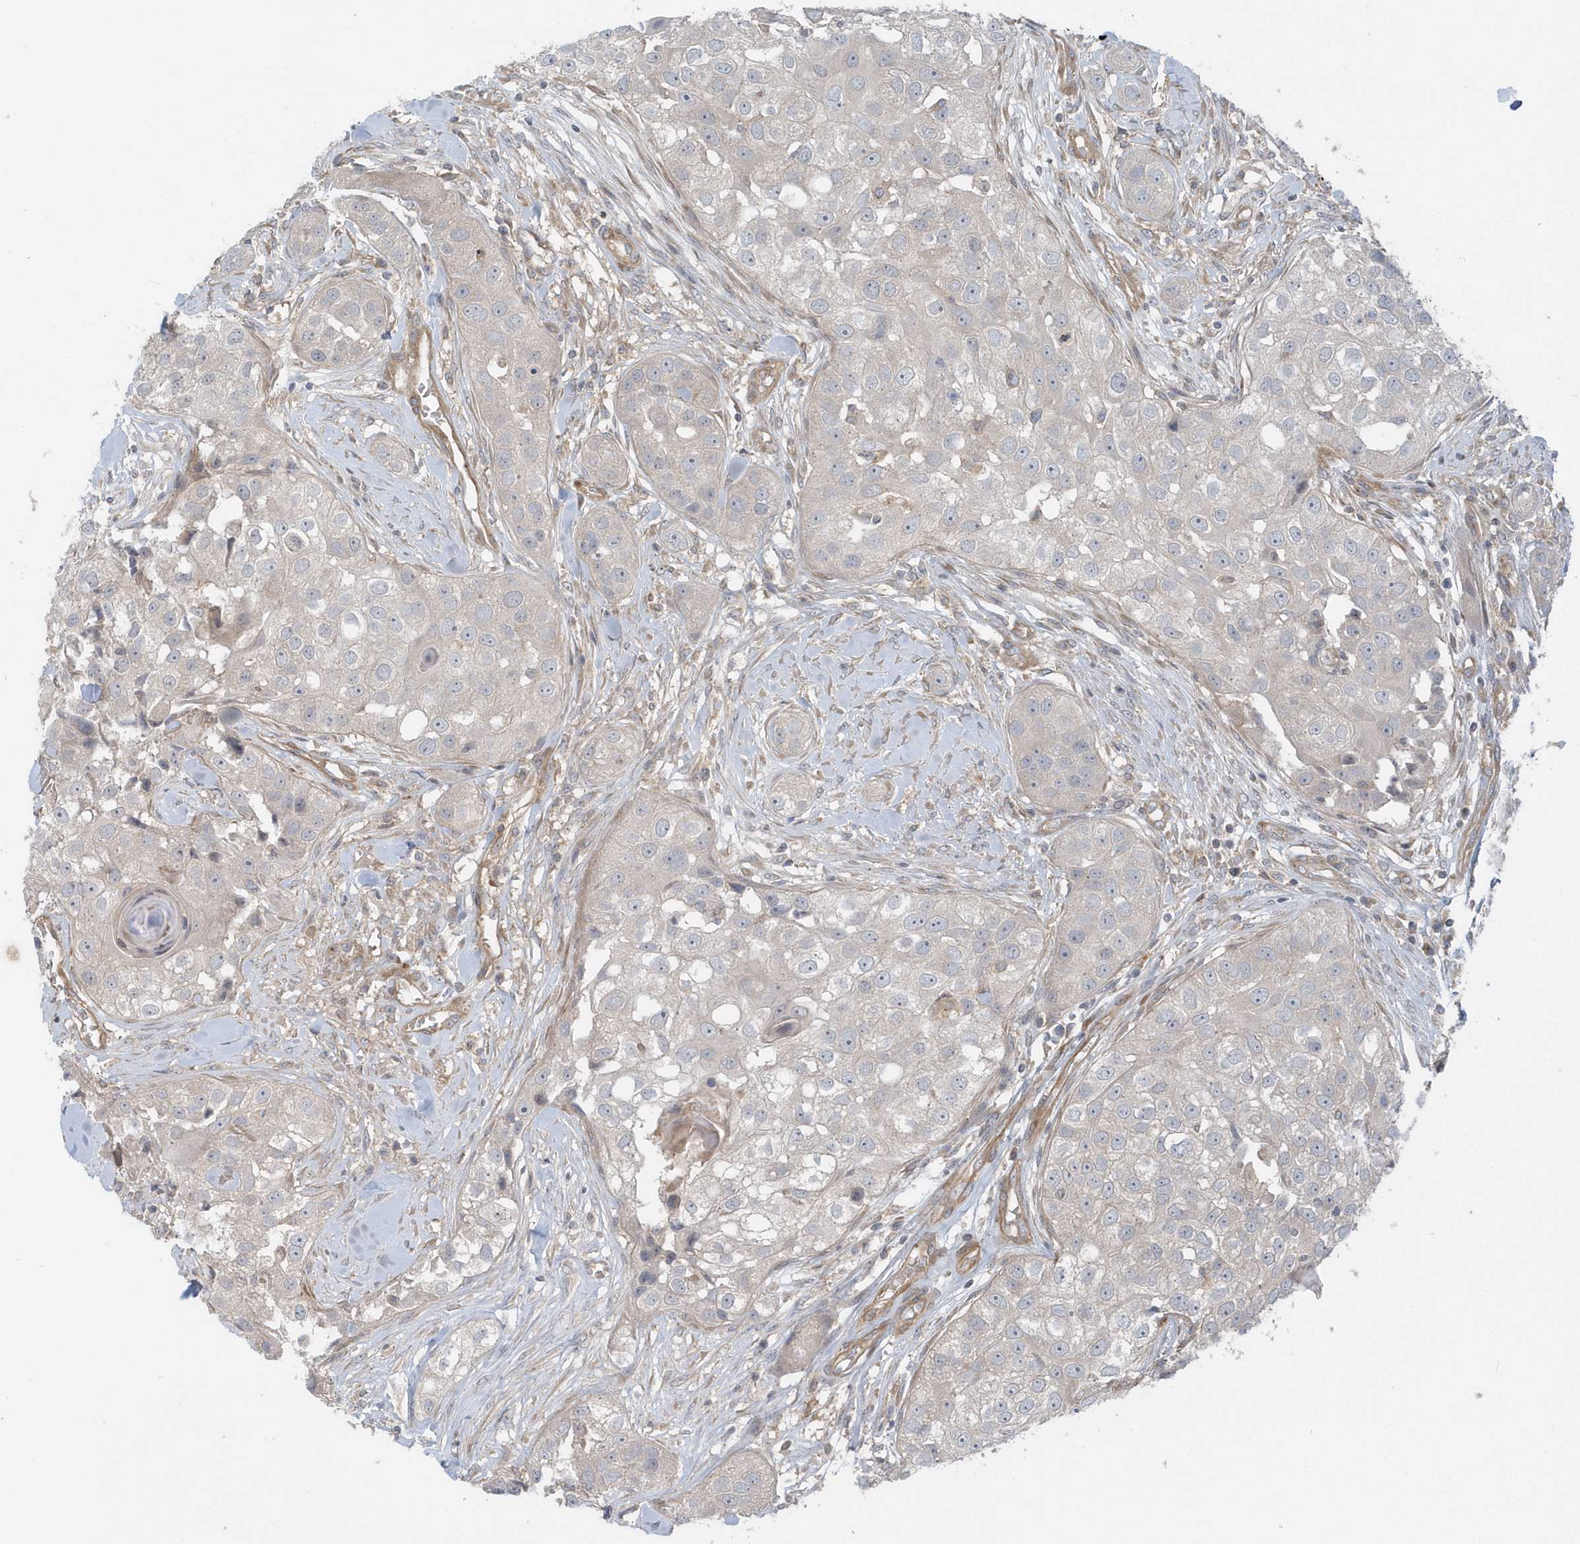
{"staining": {"intensity": "negative", "quantity": "none", "location": "none"}, "tissue": "head and neck cancer", "cell_type": "Tumor cells", "image_type": "cancer", "snomed": [{"axis": "morphology", "description": "Normal tissue, NOS"}, {"axis": "morphology", "description": "Squamous cell carcinoma, NOS"}, {"axis": "topography", "description": "Skeletal muscle"}, {"axis": "topography", "description": "Head-Neck"}], "caption": "This is an immunohistochemistry (IHC) photomicrograph of human head and neck cancer (squamous cell carcinoma). There is no staining in tumor cells.", "gene": "ACTR1A", "patient": {"sex": "male", "age": 51}}